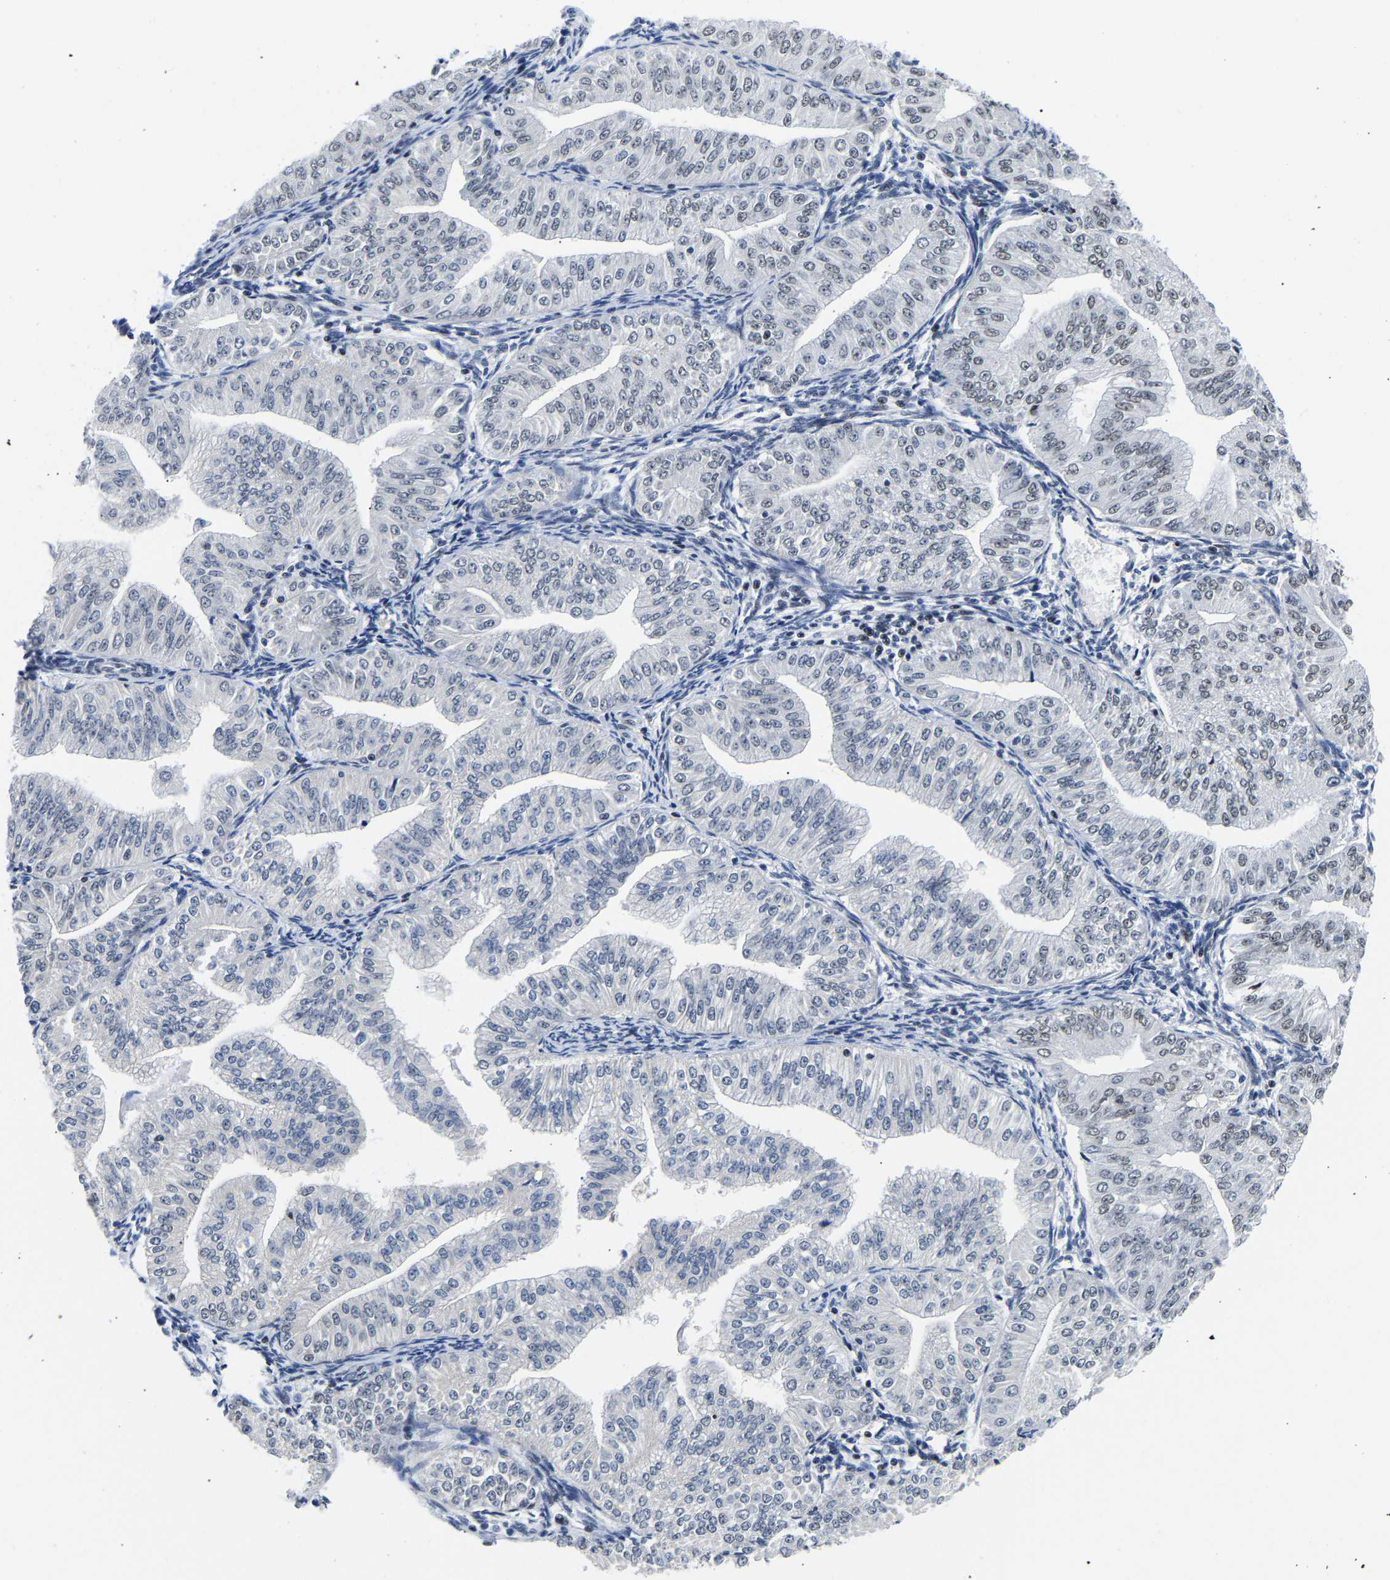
{"staining": {"intensity": "negative", "quantity": "none", "location": "none"}, "tissue": "endometrial cancer", "cell_type": "Tumor cells", "image_type": "cancer", "snomed": [{"axis": "morphology", "description": "Normal tissue, NOS"}, {"axis": "morphology", "description": "Adenocarcinoma, NOS"}, {"axis": "topography", "description": "Endometrium"}], "caption": "IHC photomicrograph of endometrial cancer (adenocarcinoma) stained for a protein (brown), which reveals no staining in tumor cells.", "gene": "PTRHD1", "patient": {"sex": "female", "age": 53}}